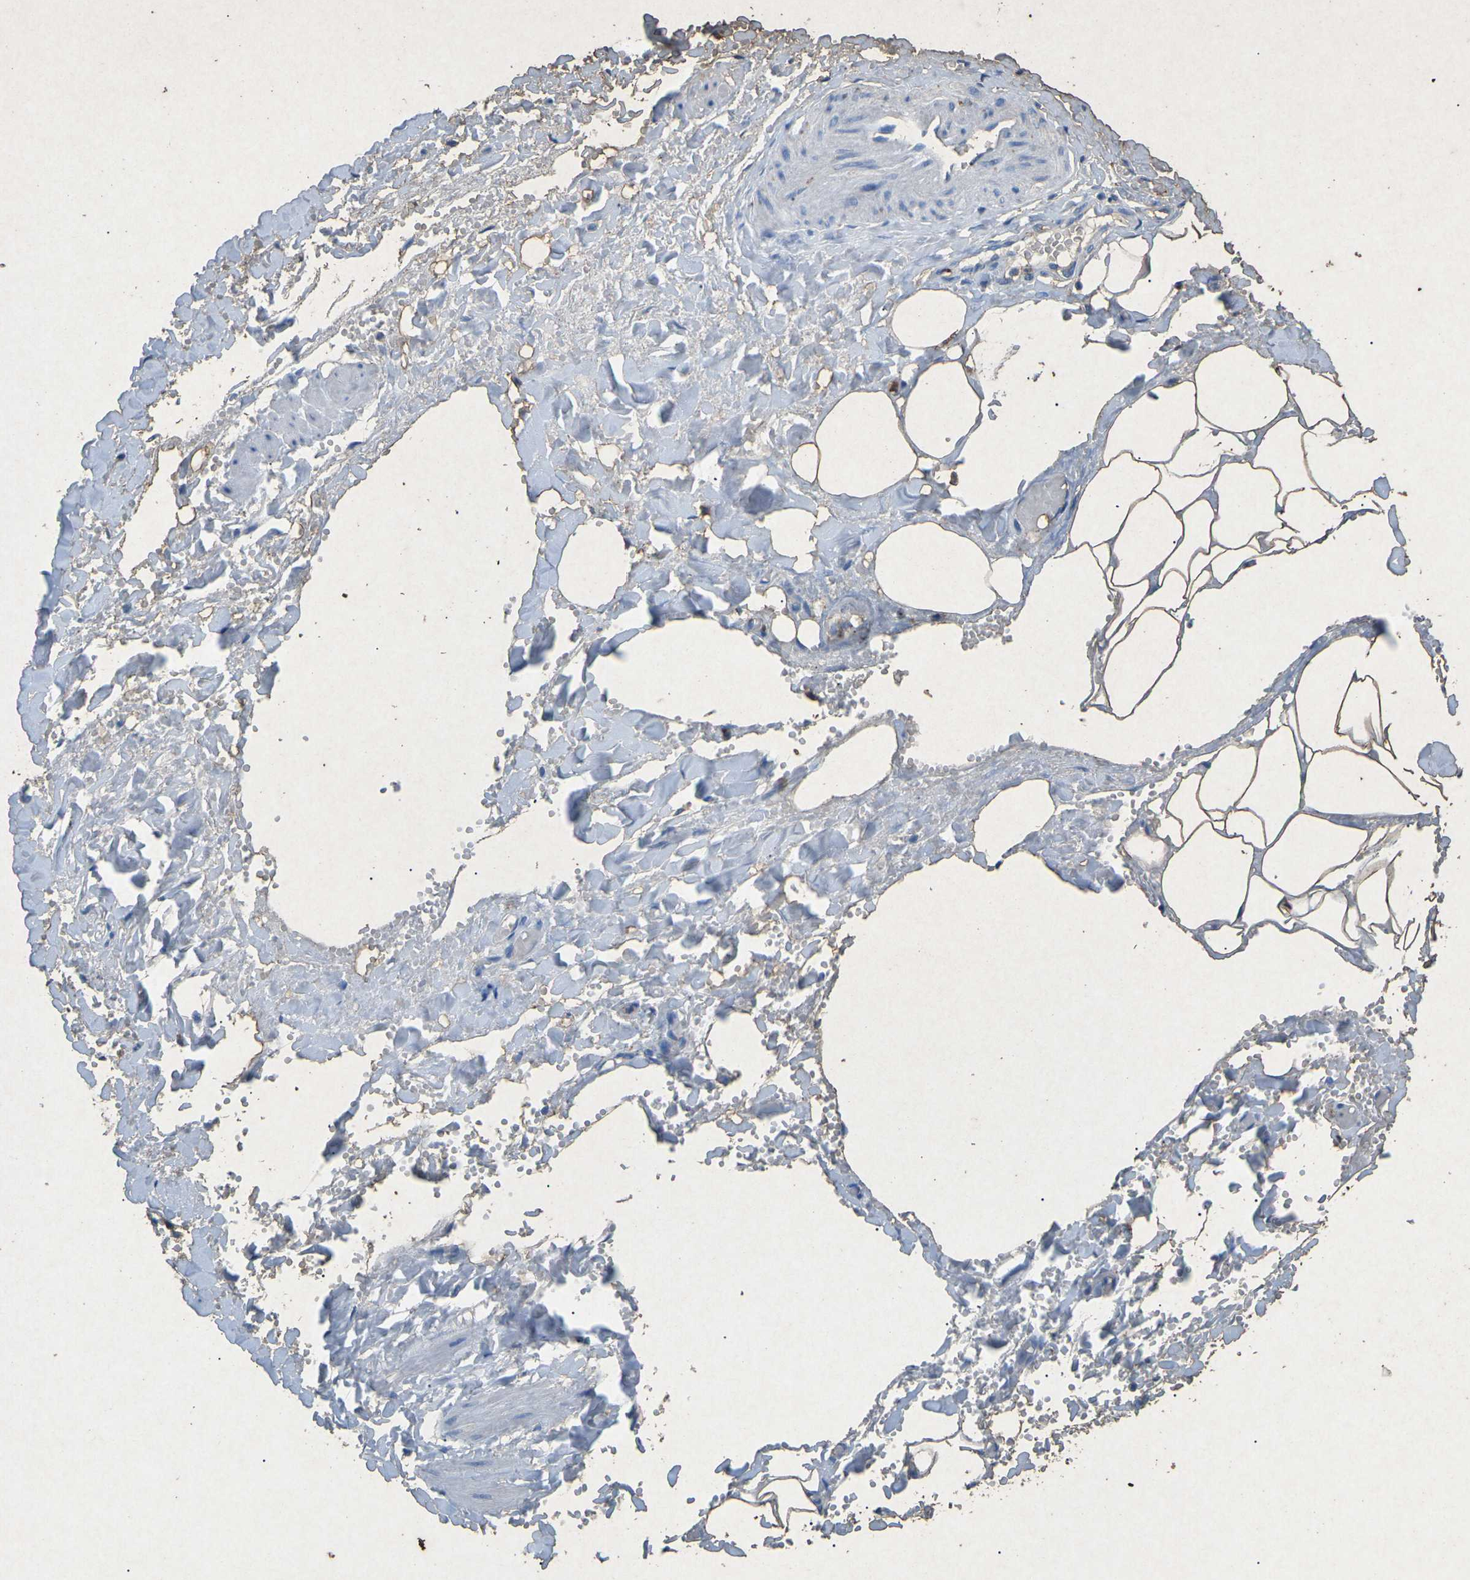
{"staining": {"intensity": "negative", "quantity": "none", "location": "none"}, "tissue": "adipose tissue", "cell_type": "Adipocytes", "image_type": "normal", "snomed": [{"axis": "morphology", "description": "Normal tissue, NOS"}, {"axis": "topography", "description": "Soft tissue"}, {"axis": "topography", "description": "Vascular tissue"}], "caption": "This histopathology image is of benign adipose tissue stained with IHC to label a protein in brown with the nuclei are counter-stained blue. There is no staining in adipocytes.", "gene": "CTAGE1", "patient": {"sex": "female", "age": 35}}